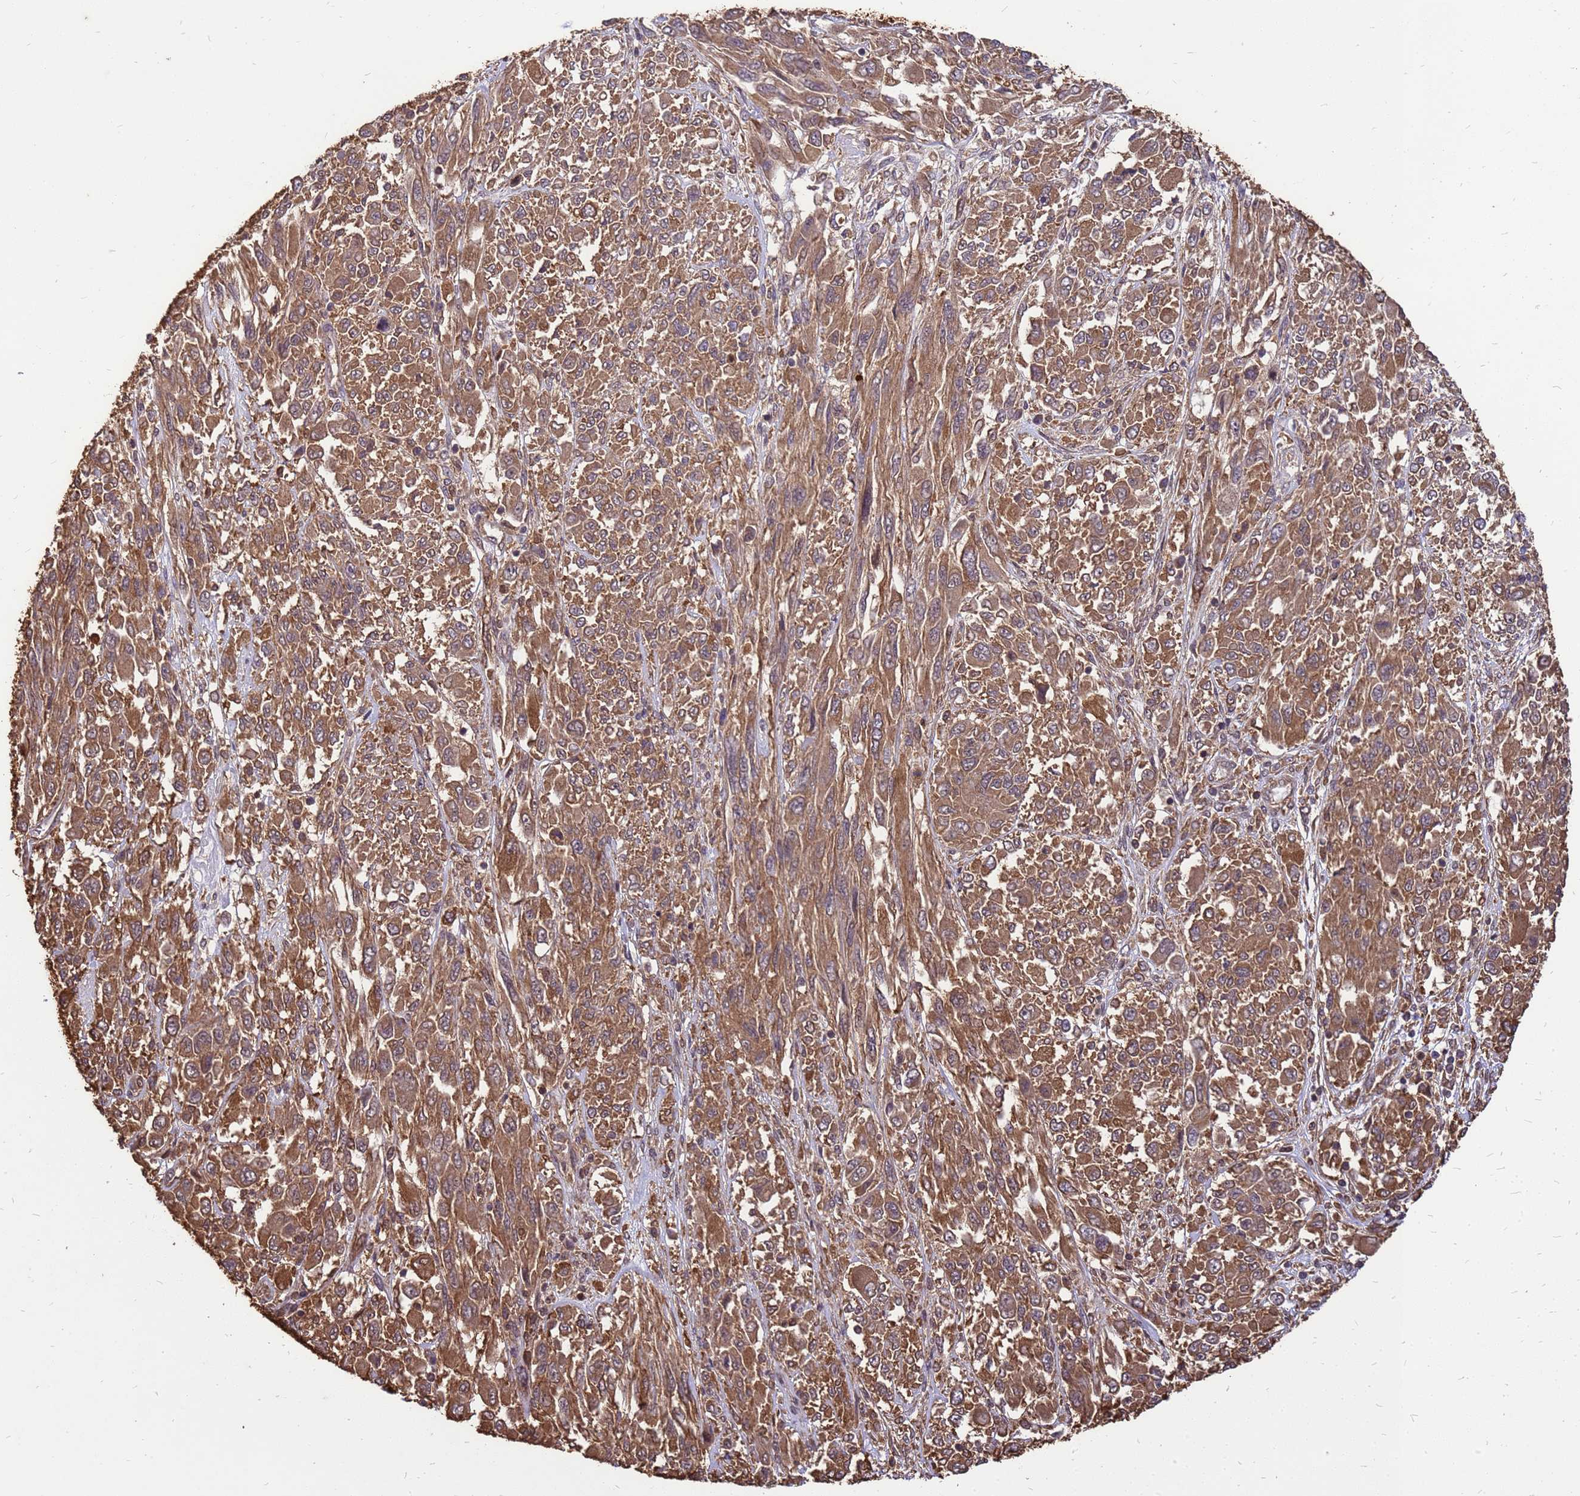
{"staining": {"intensity": "moderate", "quantity": ">75%", "location": "cytoplasmic/membranous"}, "tissue": "melanoma", "cell_type": "Tumor cells", "image_type": "cancer", "snomed": [{"axis": "morphology", "description": "Malignant melanoma, NOS"}, {"axis": "topography", "description": "Skin"}], "caption": "Immunohistochemistry image of human melanoma stained for a protein (brown), which displays medium levels of moderate cytoplasmic/membranous staining in approximately >75% of tumor cells.", "gene": "ZNF618", "patient": {"sex": "female", "age": 91}}